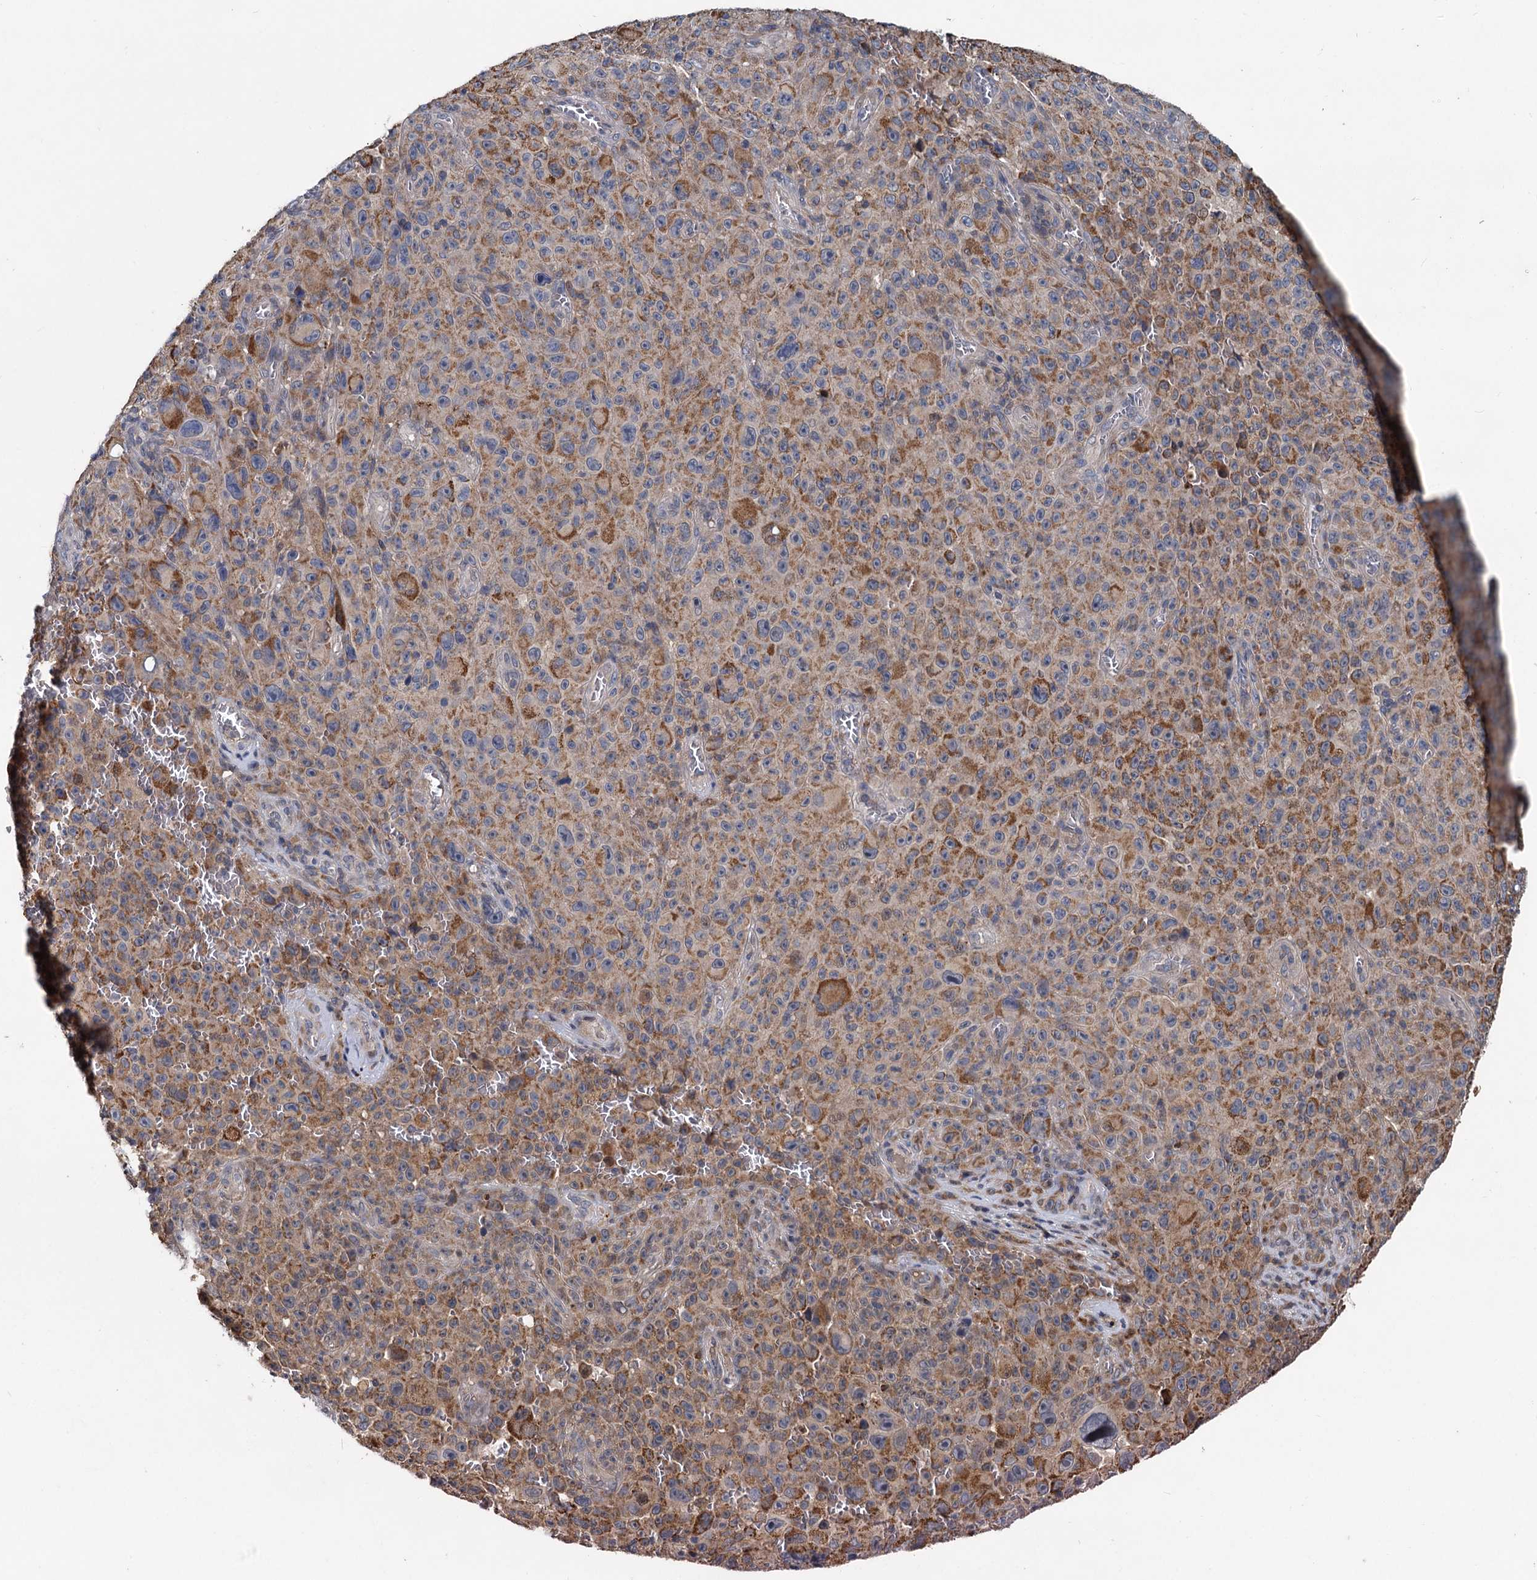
{"staining": {"intensity": "moderate", "quantity": ">75%", "location": "cytoplasmic/membranous"}, "tissue": "melanoma", "cell_type": "Tumor cells", "image_type": "cancer", "snomed": [{"axis": "morphology", "description": "Malignant melanoma, NOS"}, {"axis": "topography", "description": "Skin"}], "caption": "A micrograph showing moderate cytoplasmic/membranous staining in approximately >75% of tumor cells in melanoma, as visualized by brown immunohistochemical staining.", "gene": "OTUB1", "patient": {"sex": "female", "age": 82}}